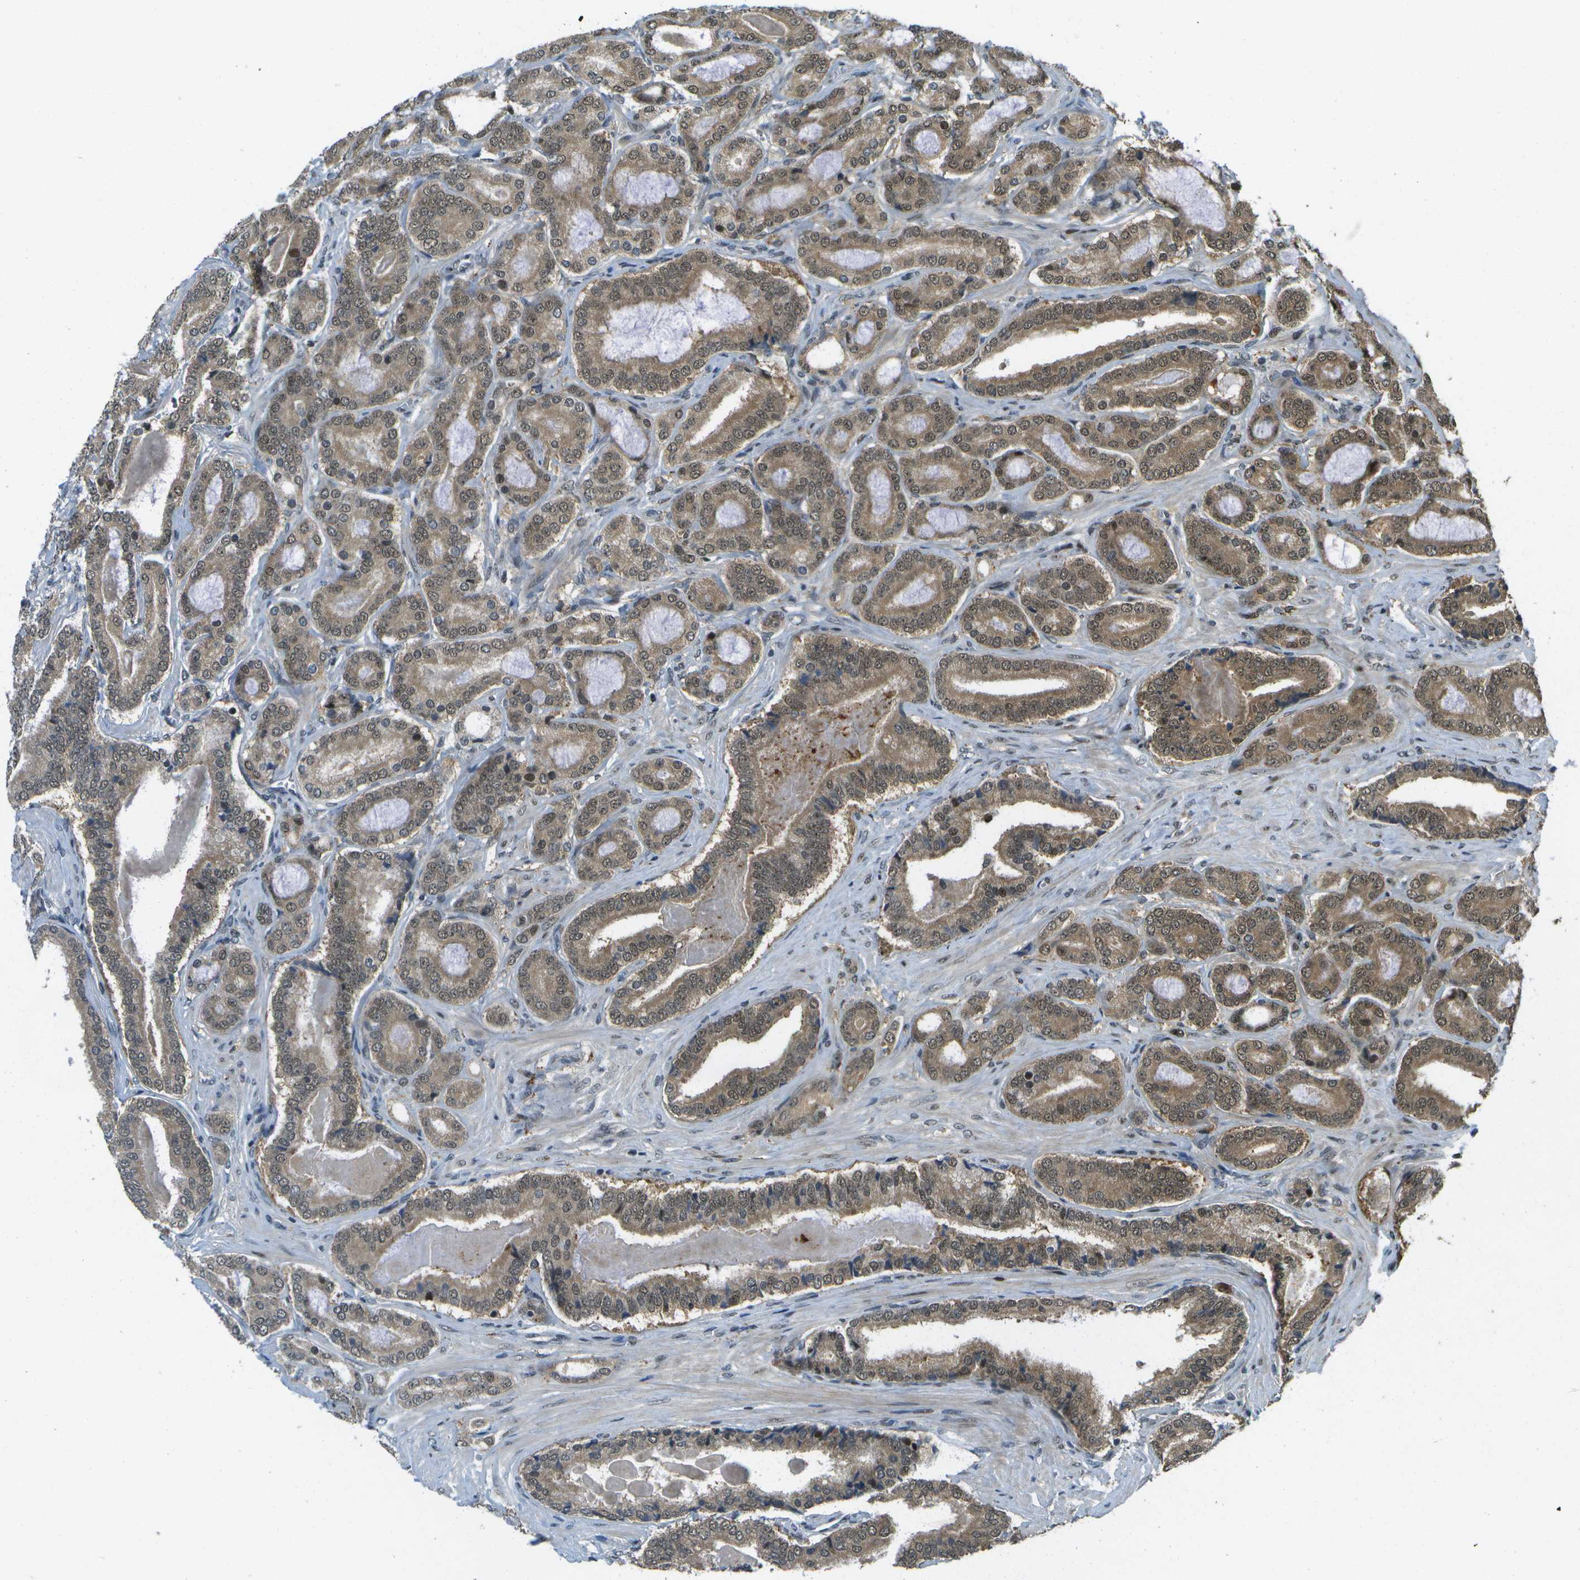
{"staining": {"intensity": "moderate", "quantity": ">75%", "location": "cytoplasmic/membranous,nuclear"}, "tissue": "prostate cancer", "cell_type": "Tumor cells", "image_type": "cancer", "snomed": [{"axis": "morphology", "description": "Adenocarcinoma, High grade"}, {"axis": "topography", "description": "Prostate"}], "caption": "This is an image of IHC staining of prostate adenocarcinoma (high-grade), which shows moderate positivity in the cytoplasmic/membranous and nuclear of tumor cells.", "gene": "GANC", "patient": {"sex": "male", "age": 60}}